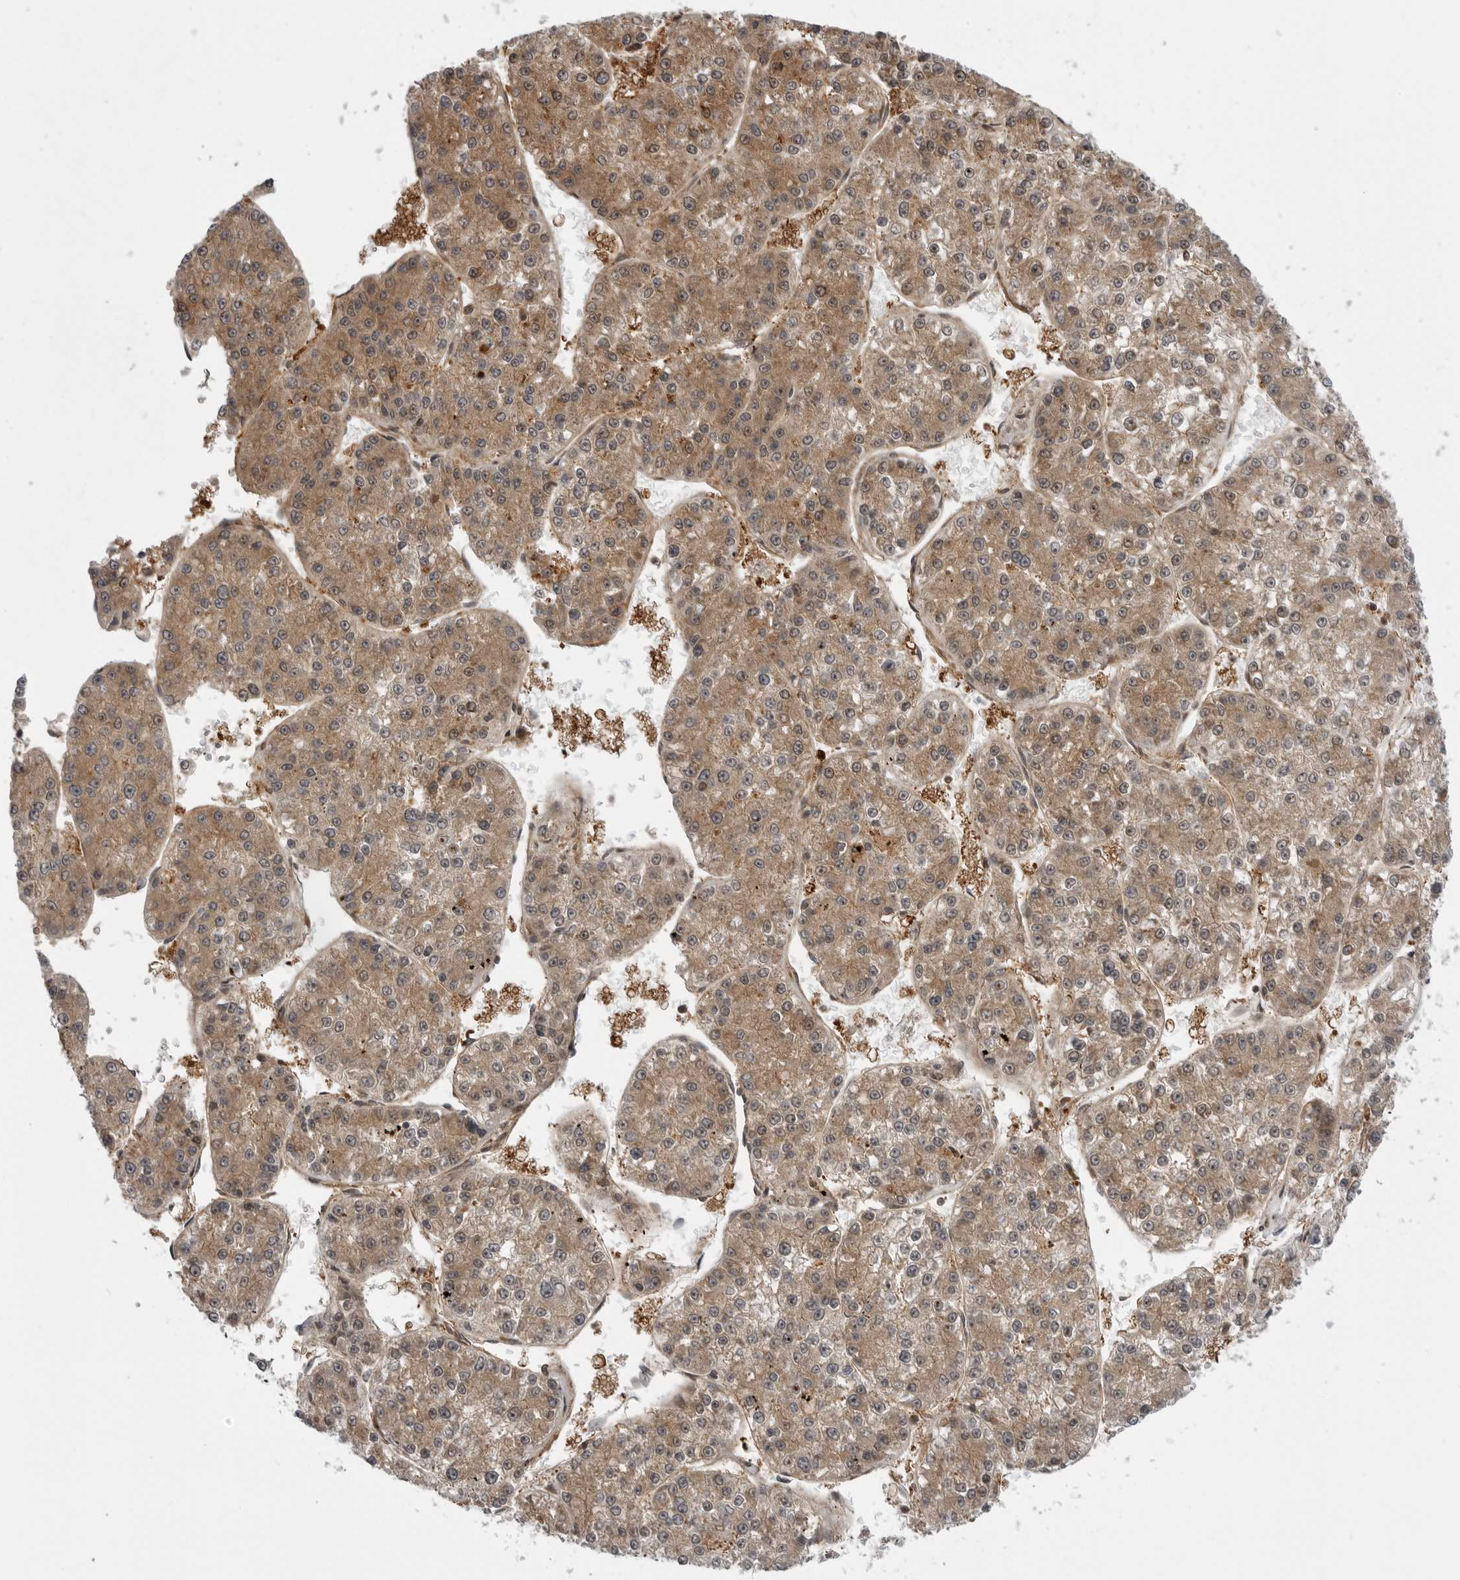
{"staining": {"intensity": "moderate", "quantity": ">75%", "location": "cytoplasmic/membranous"}, "tissue": "liver cancer", "cell_type": "Tumor cells", "image_type": "cancer", "snomed": [{"axis": "morphology", "description": "Carcinoma, Hepatocellular, NOS"}, {"axis": "topography", "description": "Liver"}], "caption": "The image reveals immunohistochemical staining of liver hepatocellular carcinoma. There is moderate cytoplasmic/membranous expression is seen in about >75% of tumor cells. Ihc stains the protein in brown and the nuclei are stained blue.", "gene": "LRRC45", "patient": {"sex": "female", "age": 73}}